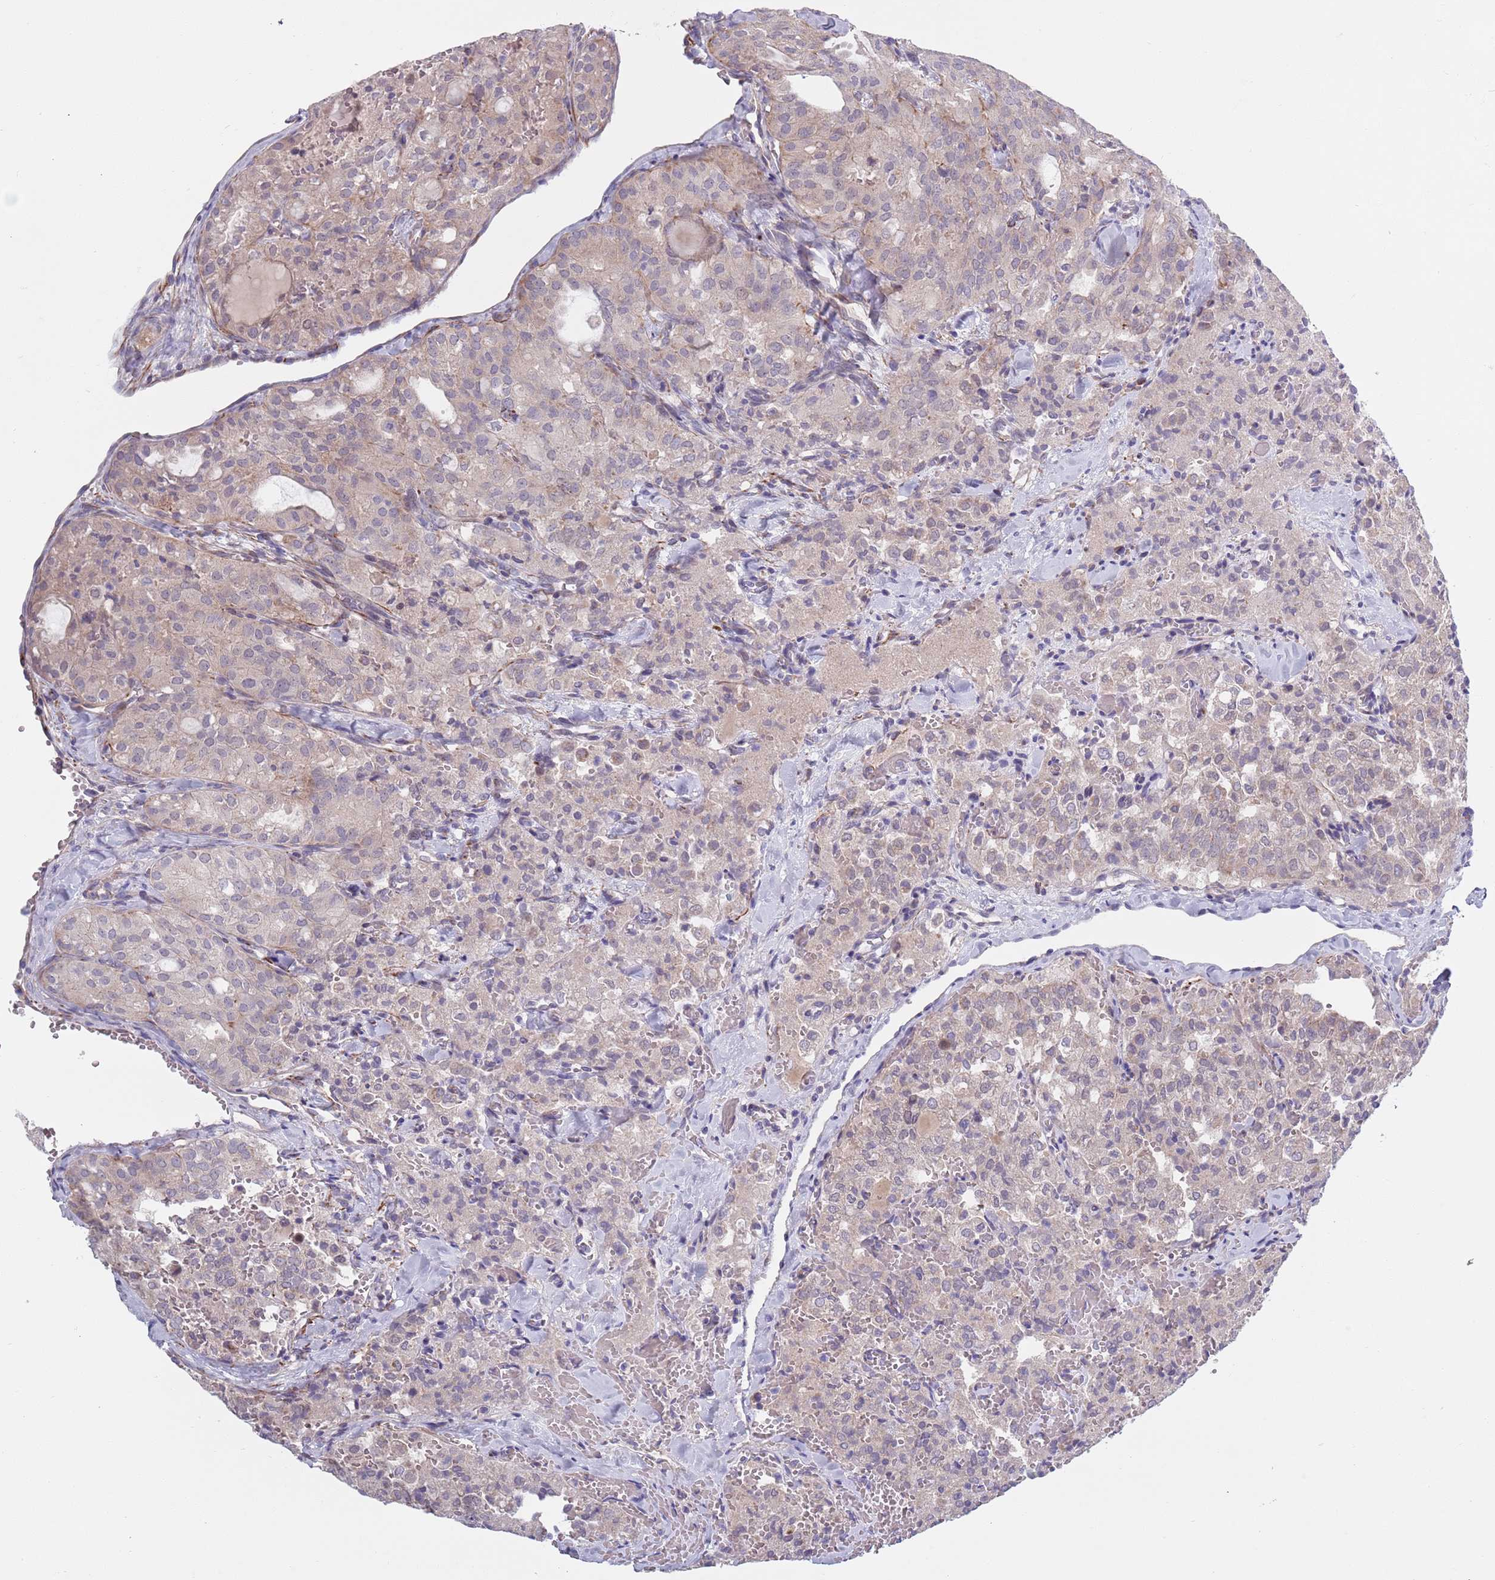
{"staining": {"intensity": "weak", "quantity": "<25%", "location": "cytoplasmic/membranous"}, "tissue": "thyroid cancer", "cell_type": "Tumor cells", "image_type": "cancer", "snomed": [{"axis": "morphology", "description": "Follicular adenoma carcinoma, NOS"}, {"axis": "topography", "description": "Thyroid gland"}], "caption": "Immunohistochemistry of thyroid cancer demonstrates no positivity in tumor cells. Nuclei are stained in blue.", "gene": "TYW1", "patient": {"sex": "male", "age": 75}}